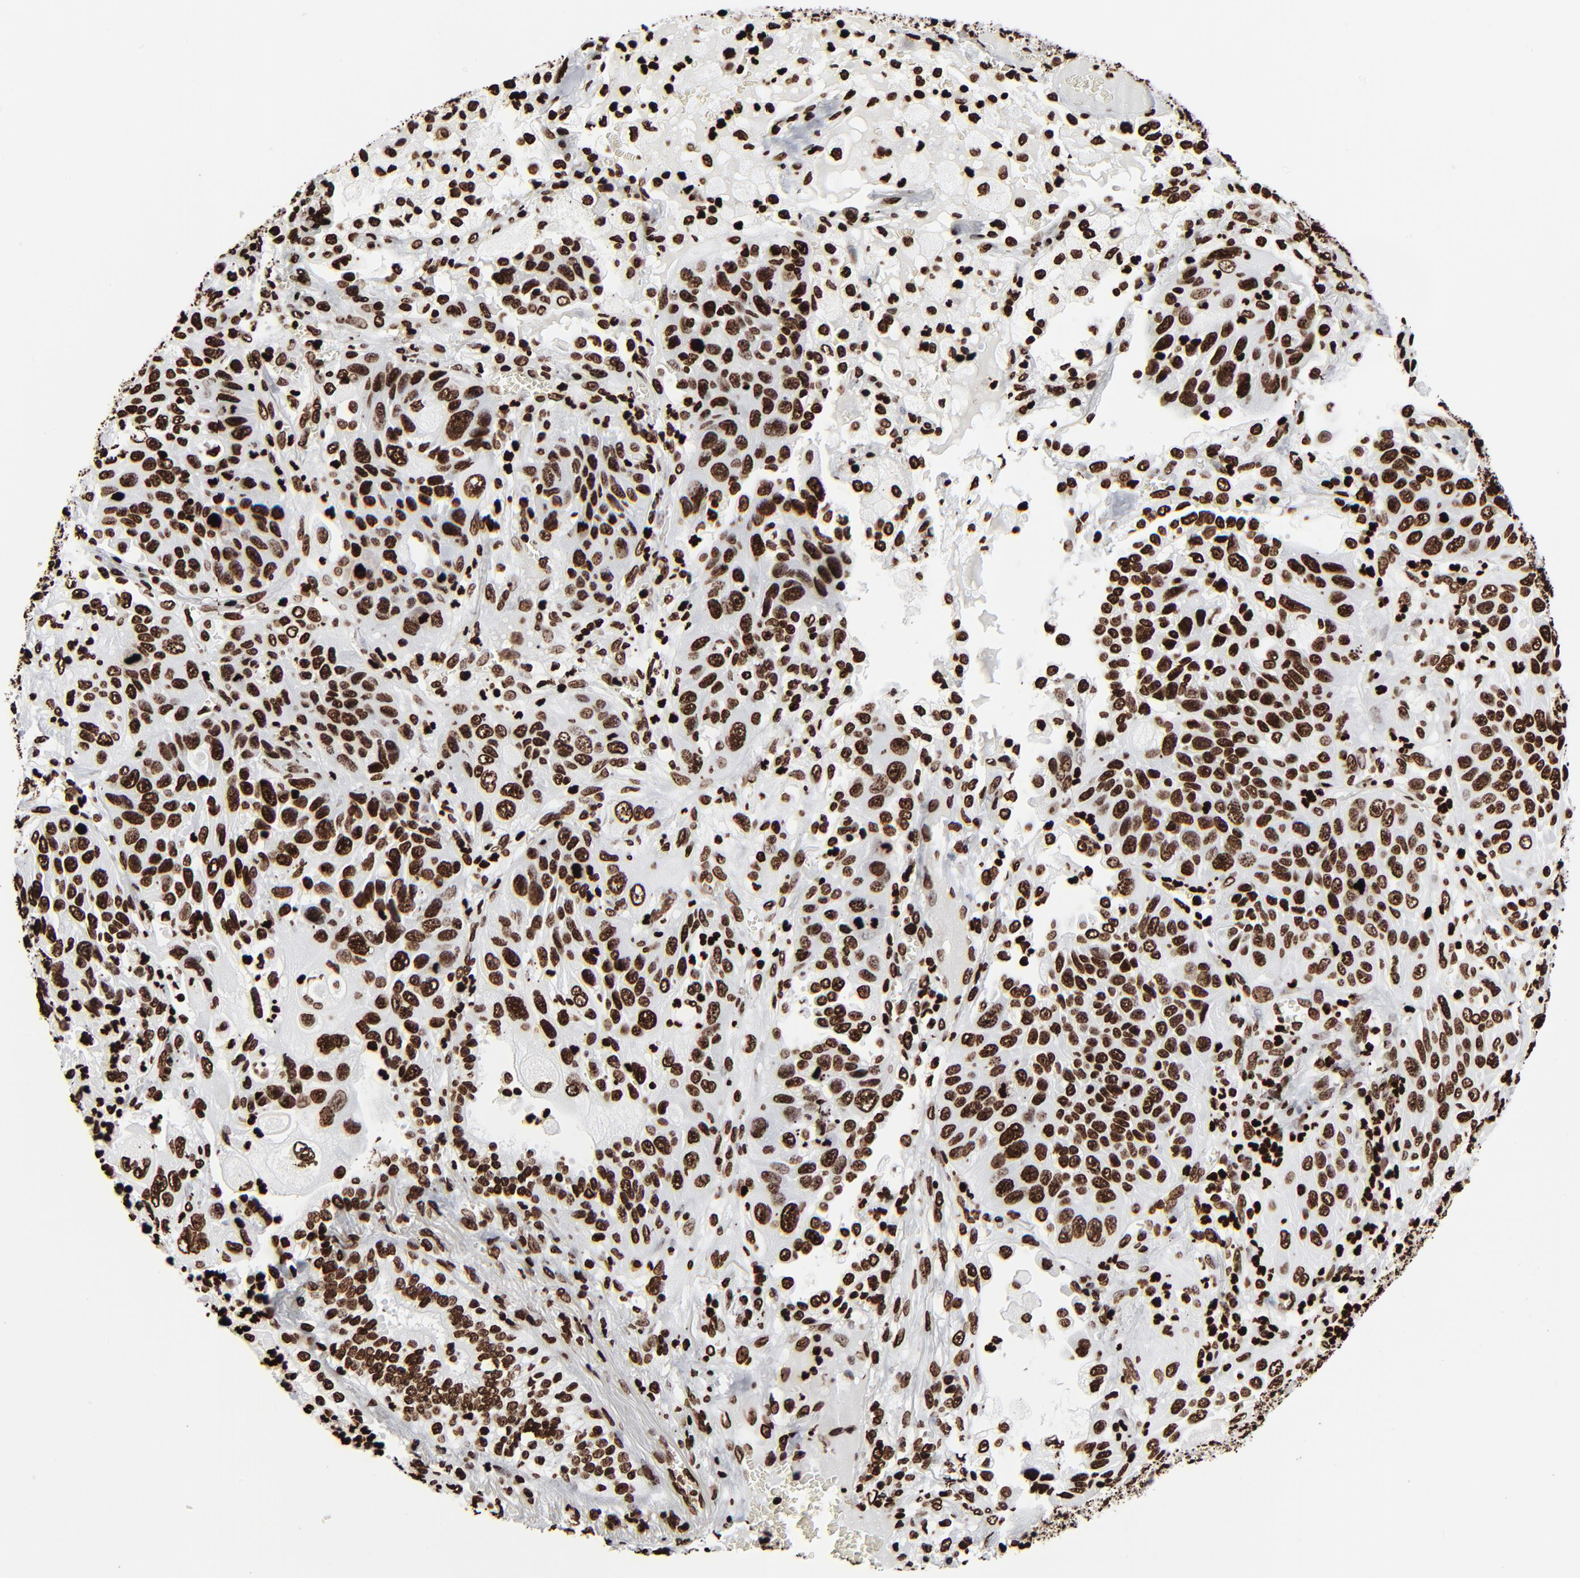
{"staining": {"intensity": "strong", "quantity": ">75%", "location": "nuclear"}, "tissue": "lung cancer", "cell_type": "Tumor cells", "image_type": "cancer", "snomed": [{"axis": "morphology", "description": "Squamous cell carcinoma, NOS"}, {"axis": "topography", "description": "Lung"}], "caption": "A photomicrograph of human lung cancer stained for a protein displays strong nuclear brown staining in tumor cells.", "gene": "H3-4", "patient": {"sex": "female", "age": 76}}